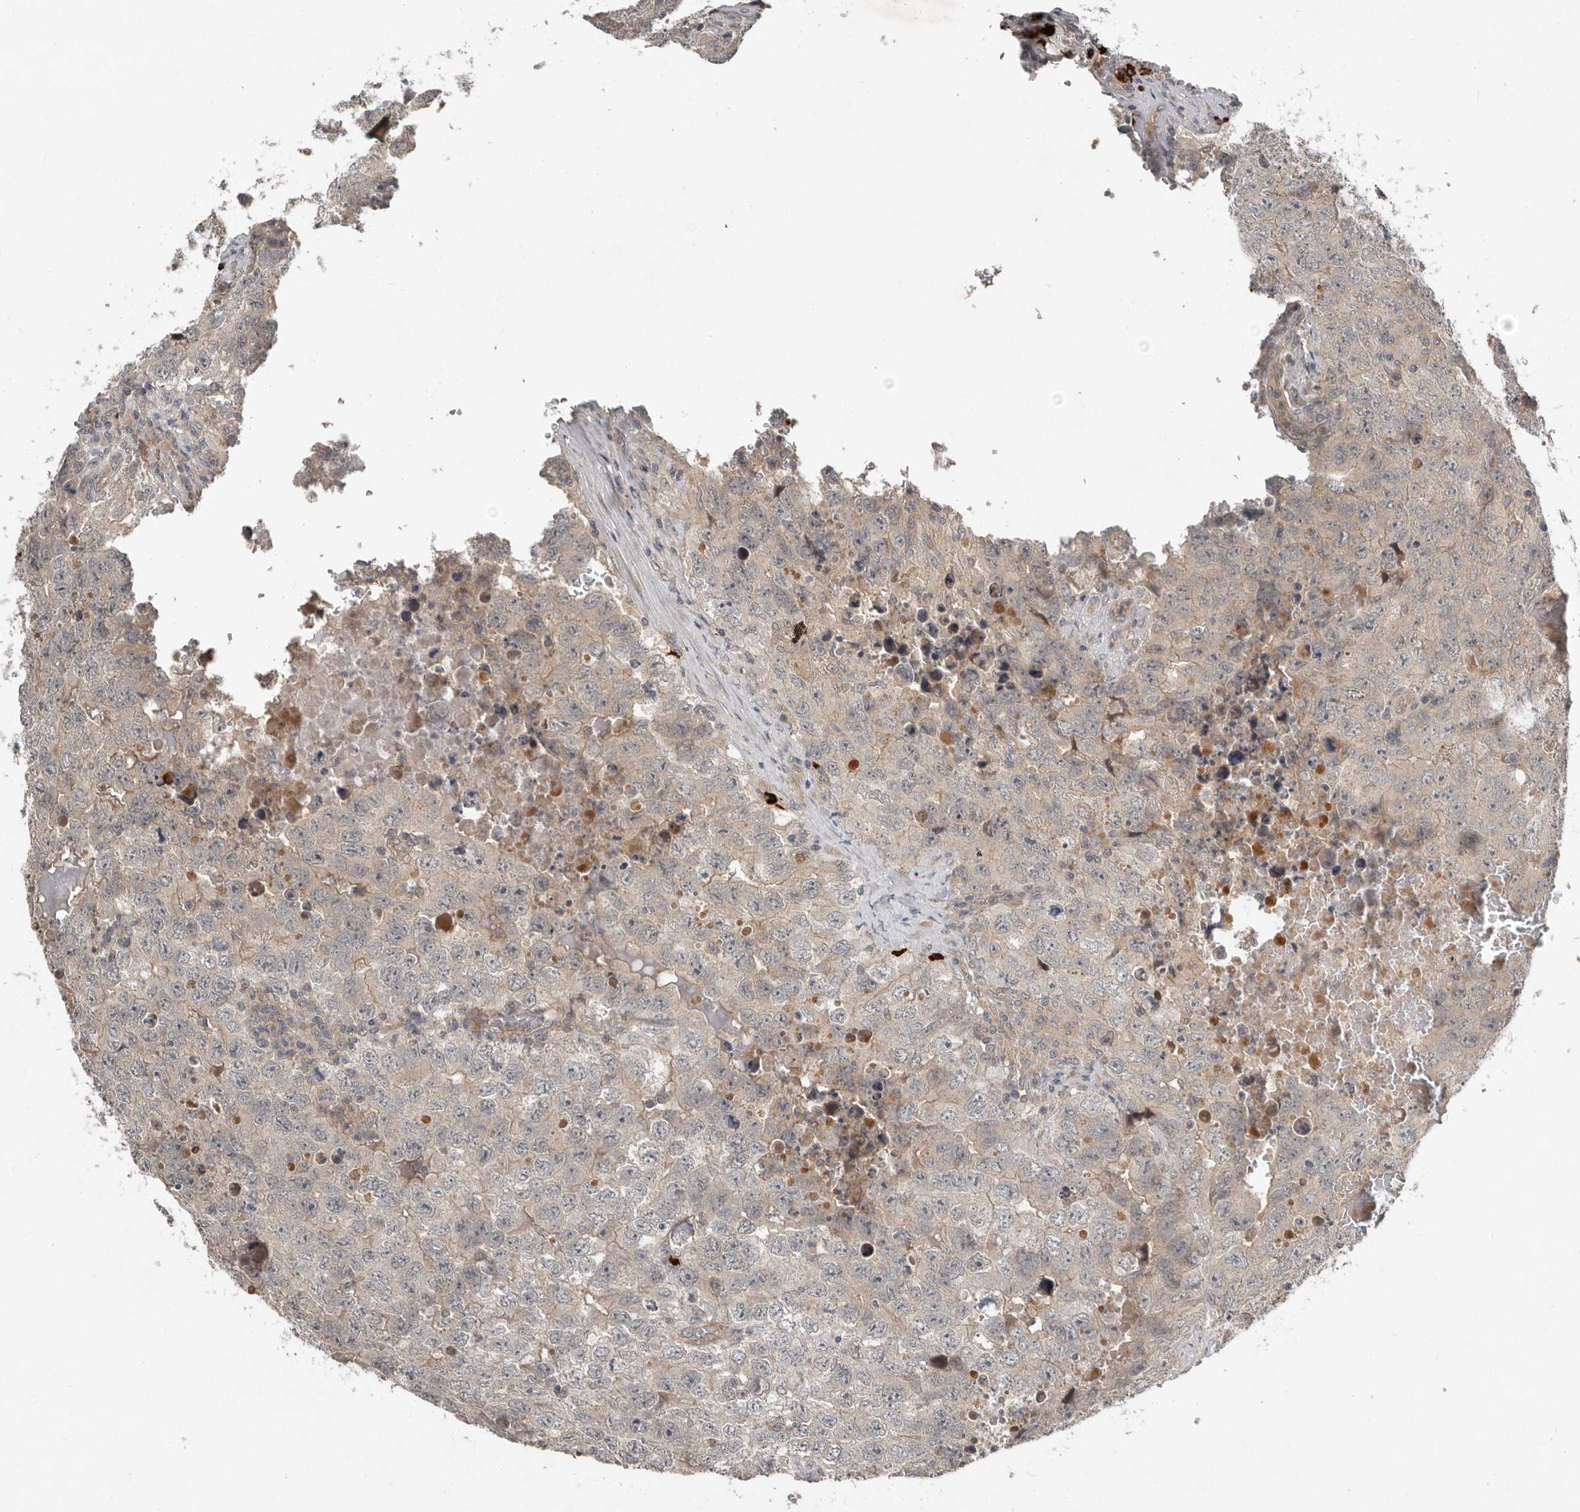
{"staining": {"intensity": "negative", "quantity": "none", "location": "none"}, "tissue": "testis cancer", "cell_type": "Tumor cells", "image_type": "cancer", "snomed": [{"axis": "morphology", "description": "Seminoma, NOS"}, {"axis": "morphology", "description": "Carcinoma, Embryonal, NOS"}, {"axis": "topography", "description": "Testis"}], "caption": "Image shows no protein staining in tumor cells of testis seminoma tissue. The staining was performed using DAB to visualize the protein expression in brown, while the nuclei were stained in blue with hematoxylin (Magnification: 20x).", "gene": "TEAD3", "patient": {"sex": "male", "age": 43}}